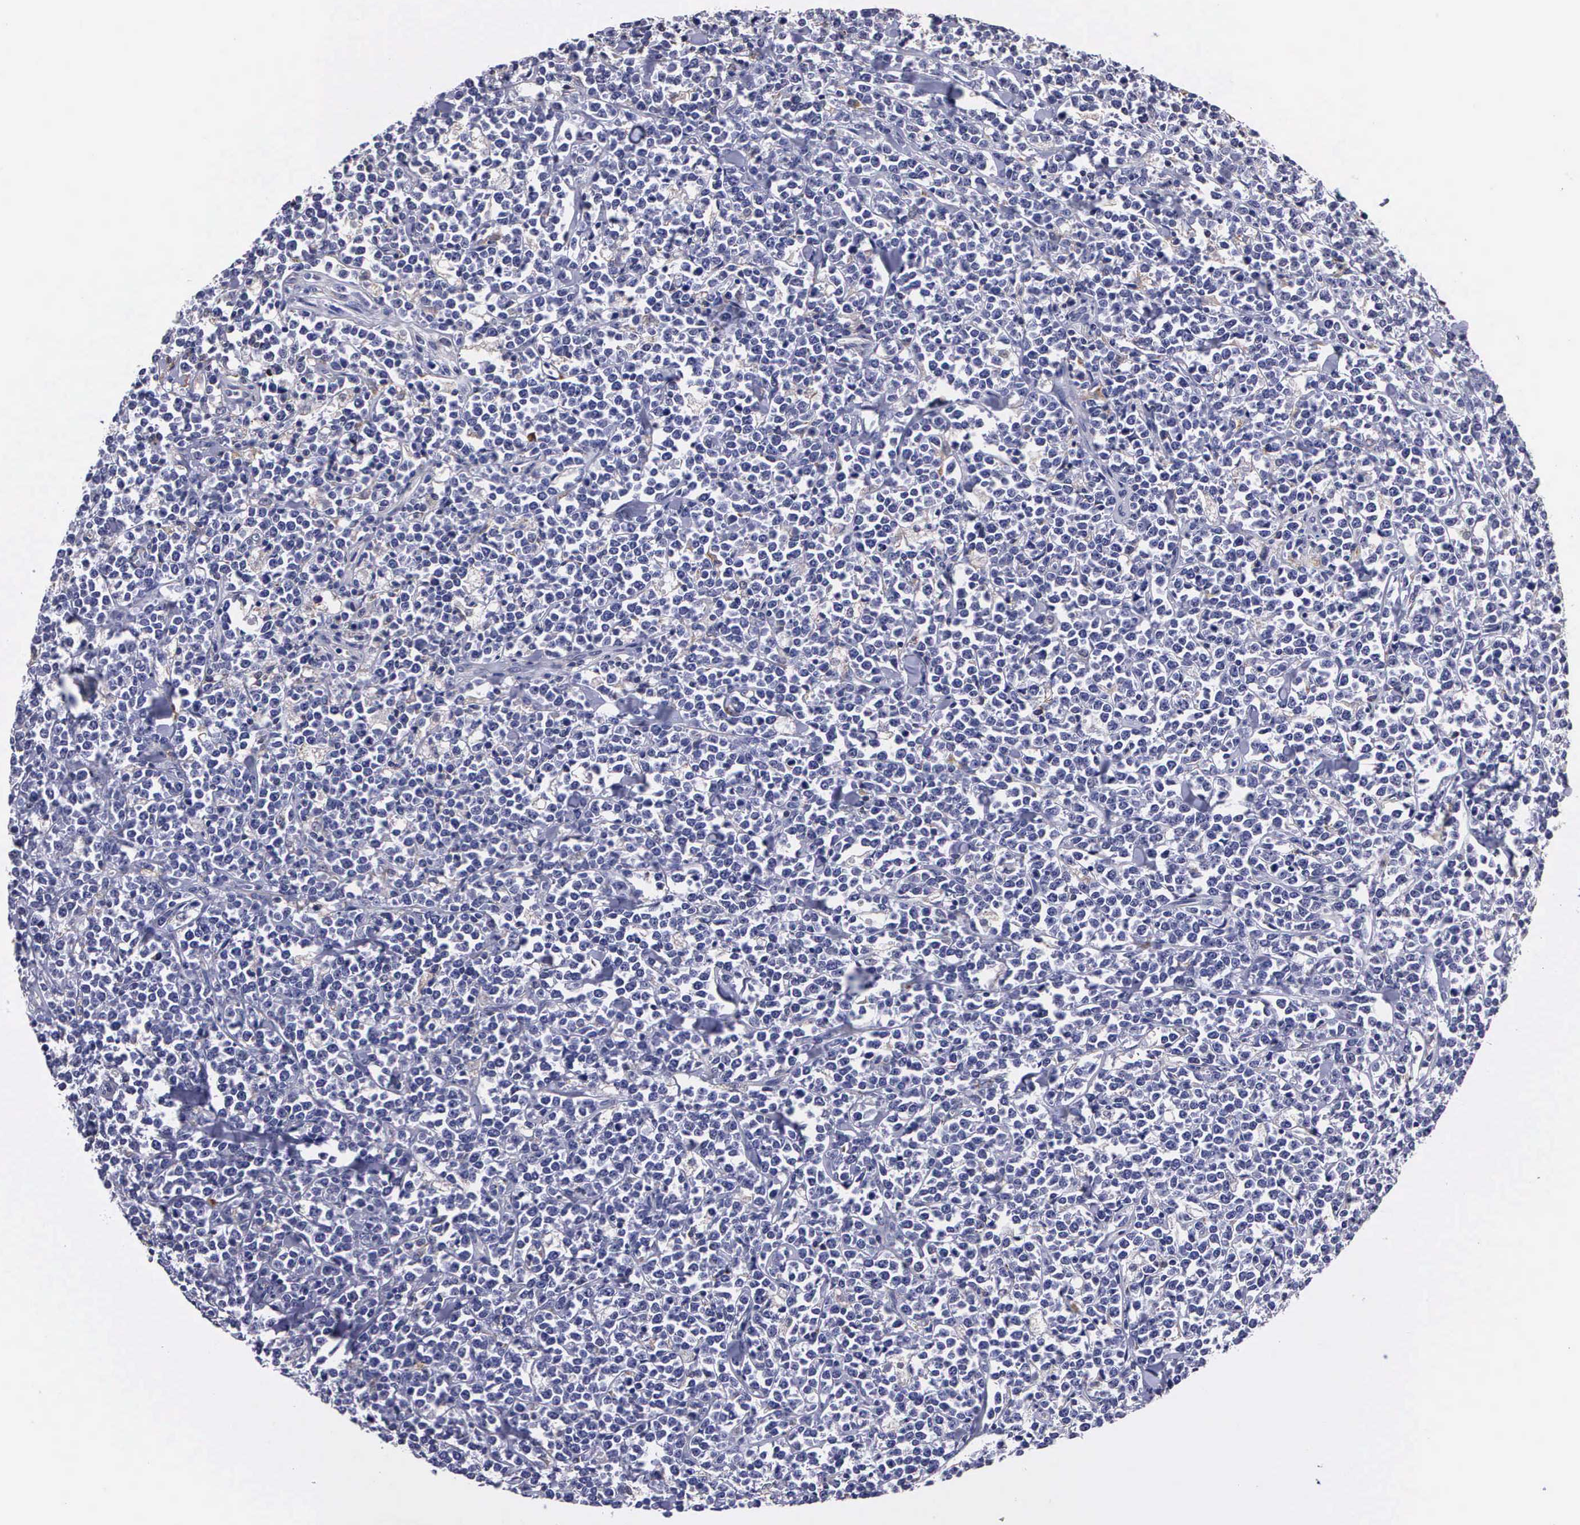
{"staining": {"intensity": "negative", "quantity": "none", "location": "none"}, "tissue": "lymphoma", "cell_type": "Tumor cells", "image_type": "cancer", "snomed": [{"axis": "morphology", "description": "Malignant lymphoma, non-Hodgkin's type, High grade"}, {"axis": "topography", "description": "Small intestine"}, {"axis": "topography", "description": "Colon"}], "caption": "This is a micrograph of immunohistochemistry staining of high-grade malignant lymphoma, non-Hodgkin's type, which shows no staining in tumor cells. The staining was performed using DAB to visualize the protein expression in brown, while the nuclei were stained in blue with hematoxylin (Magnification: 20x).", "gene": "CRELD2", "patient": {"sex": "male", "age": 8}}